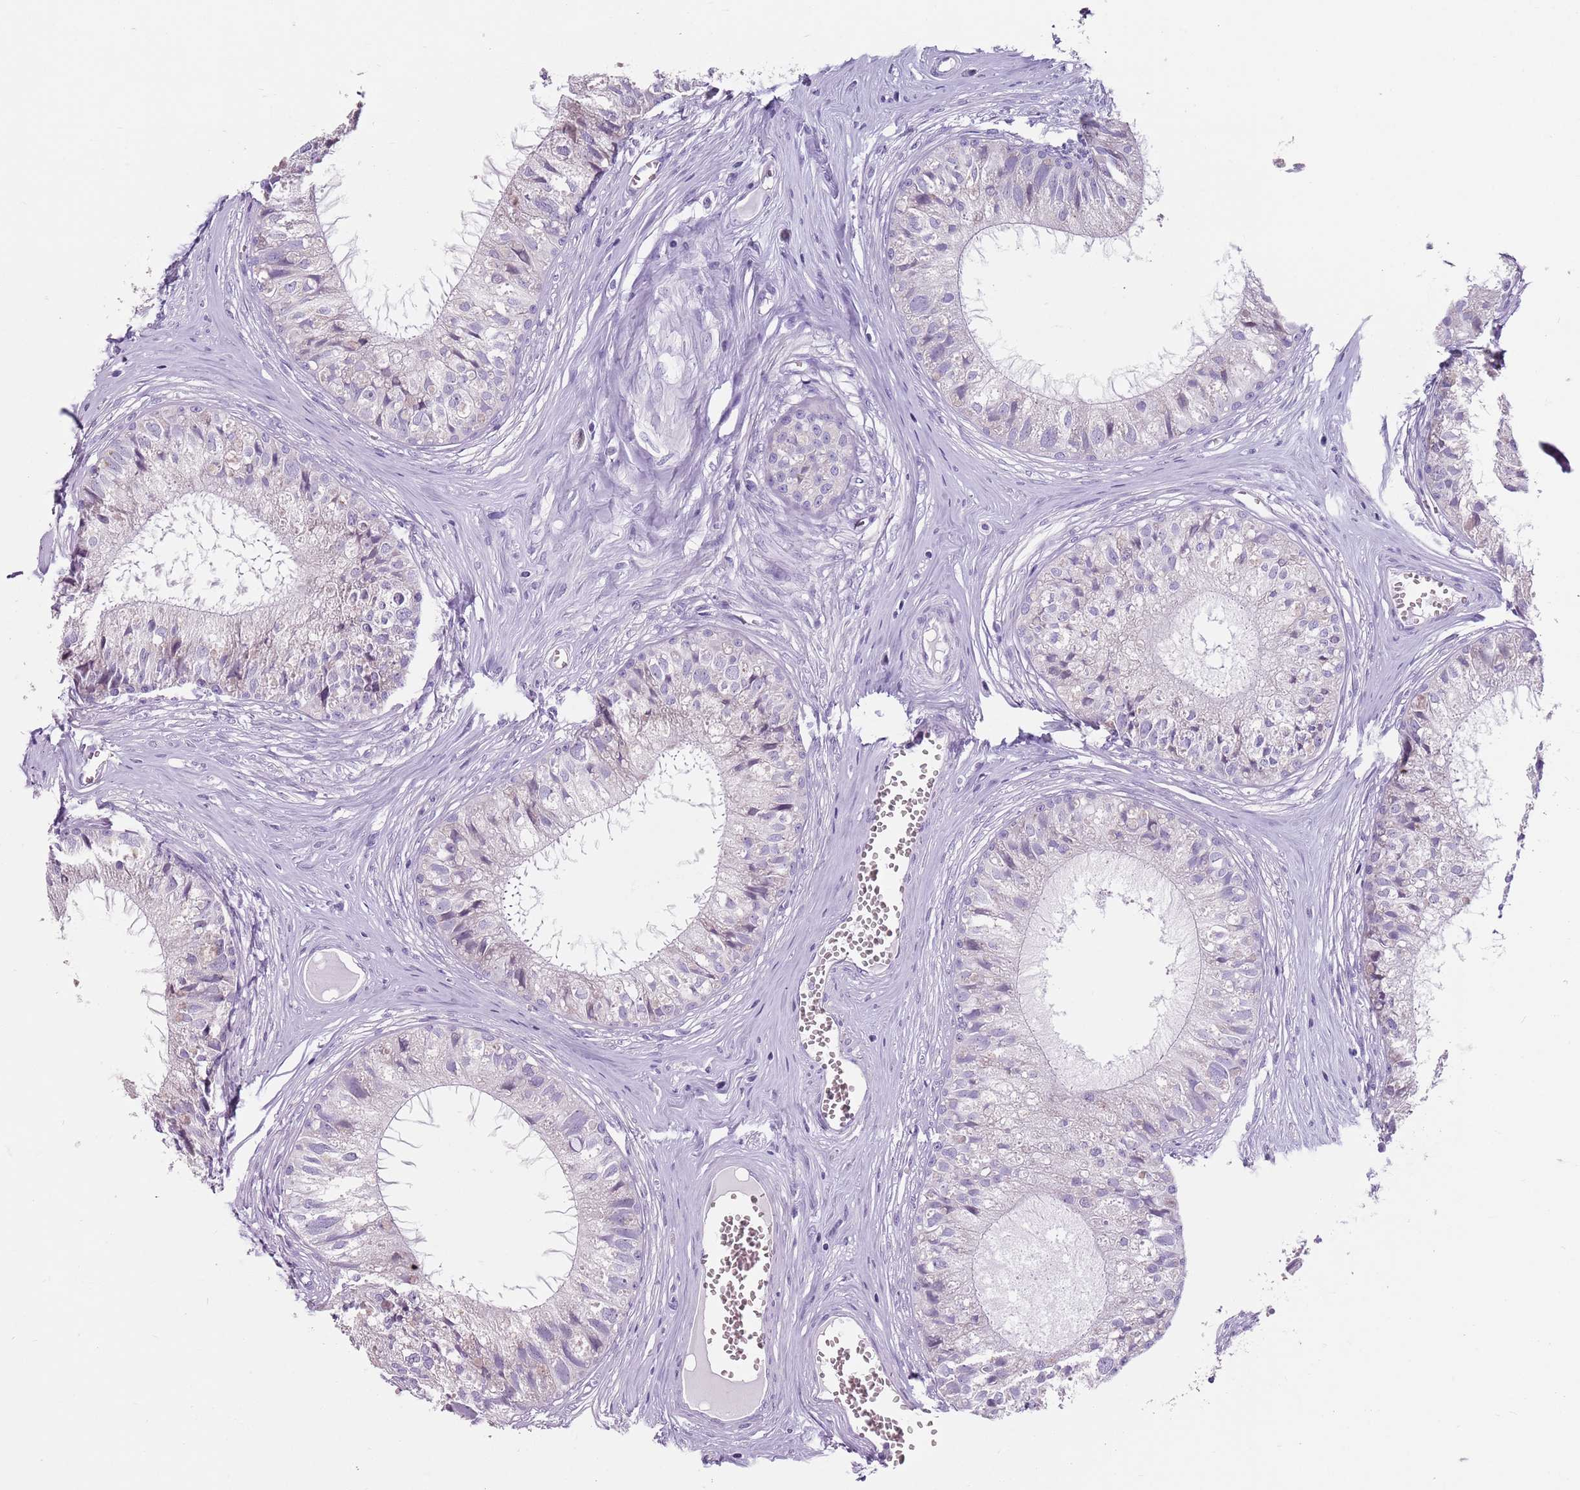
{"staining": {"intensity": "negative", "quantity": "none", "location": "none"}, "tissue": "epididymis", "cell_type": "Glandular cells", "image_type": "normal", "snomed": [{"axis": "morphology", "description": "Normal tissue, NOS"}, {"axis": "topography", "description": "Epididymis"}], "caption": "A high-resolution photomicrograph shows immunohistochemistry staining of benign epididymis, which displays no significant staining in glandular cells. The staining was performed using DAB (3,3'-diaminobenzidine) to visualize the protein expression in brown, while the nuclei were stained in blue with hematoxylin (Magnification: 20x).", "gene": "SPESP1", "patient": {"sex": "male", "age": 36}}